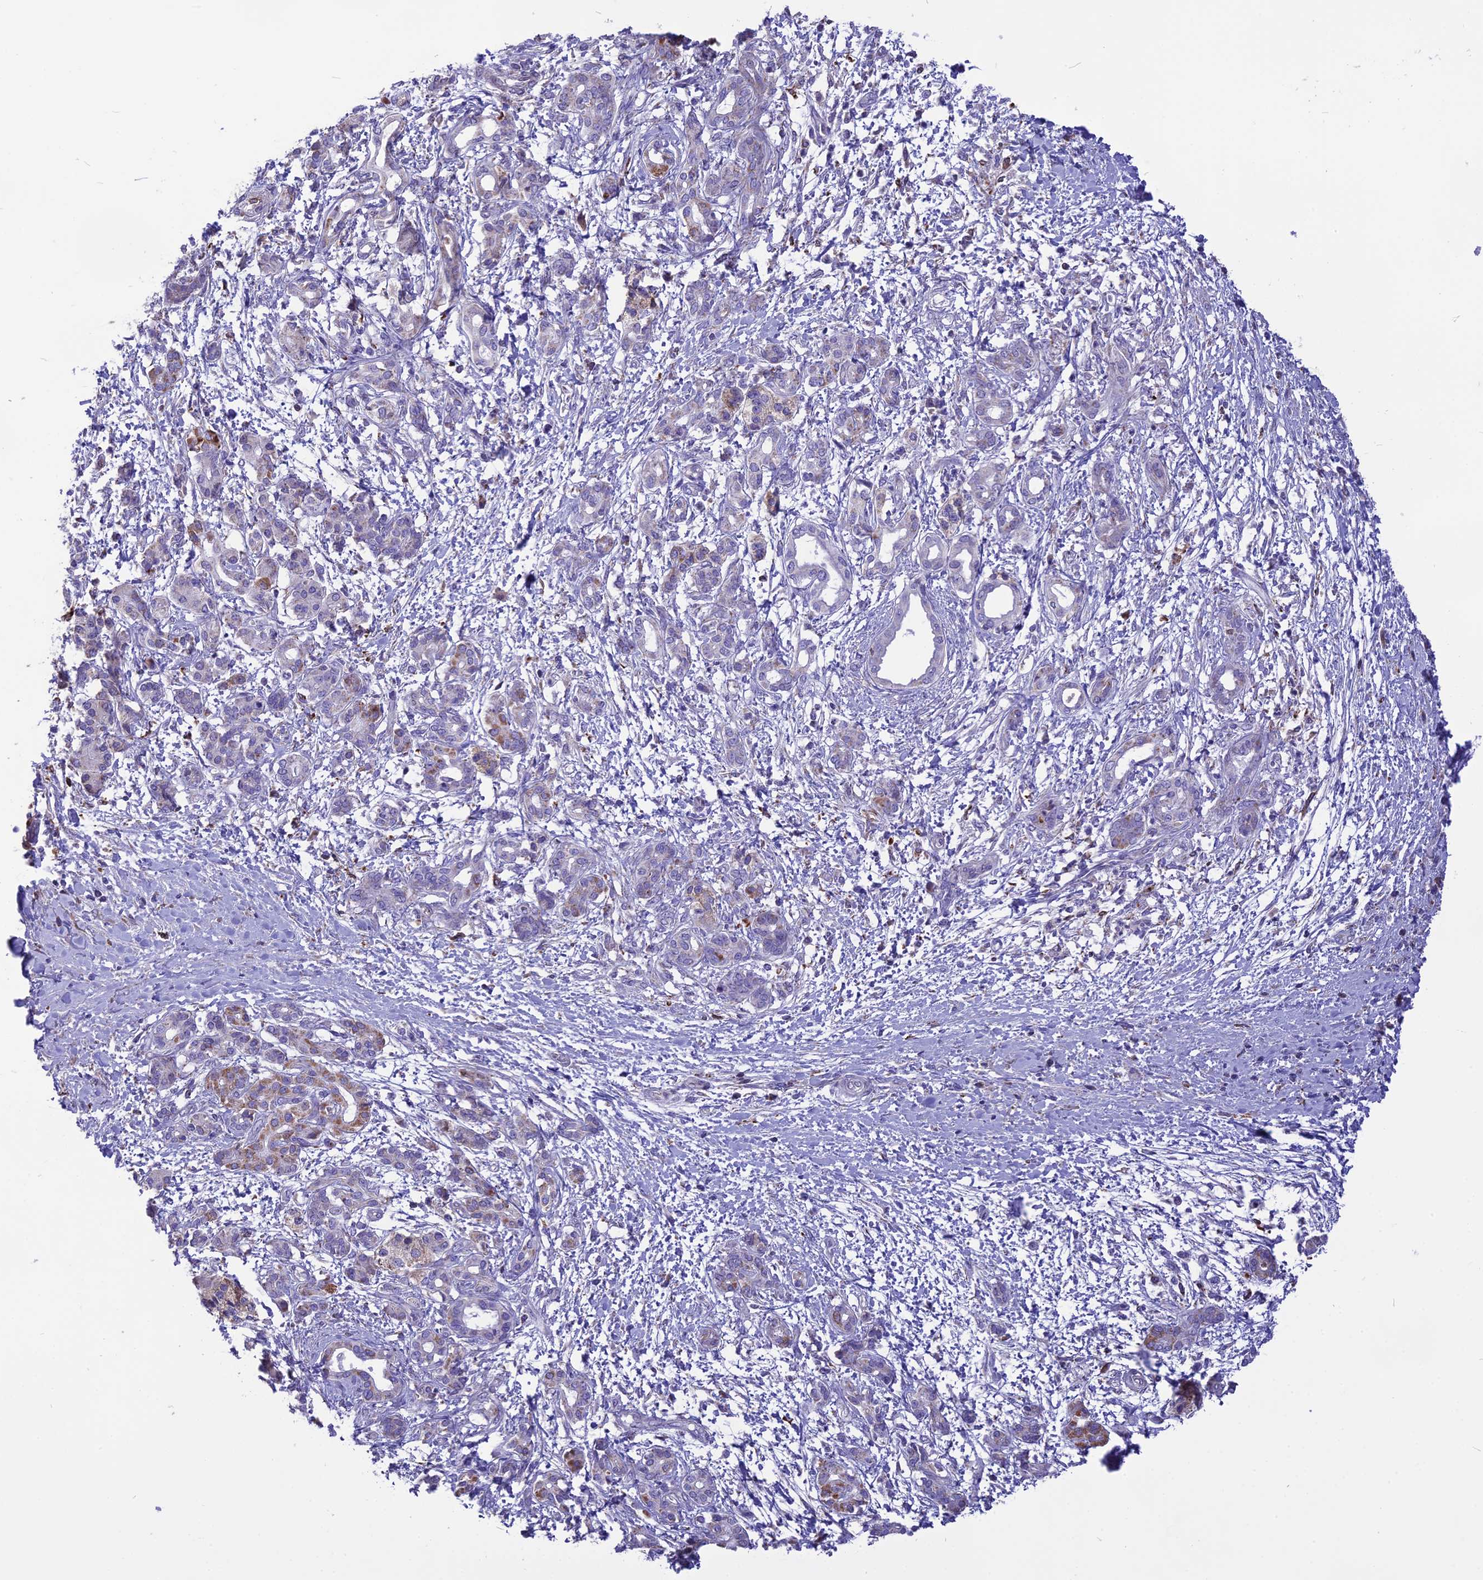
{"staining": {"intensity": "negative", "quantity": "none", "location": "none"}, "tissue": "pancreatic cancer", "cell_type": "Tumor cells", "image_type": "cancer", "snomed": [{"axis": "morphology", "description": "Adenocarcinoma, NOS"}, {"axis": "topography", "description": "Pancreas"}], "caption": "Immunohistochemistry (IHC) micrograph of pancreatic adenocarcinoma stained for a protein (brown), which shows no expression in tumor cells.", "gene": "DOC2B", "patient": {"sex": "female", "age": 55}}